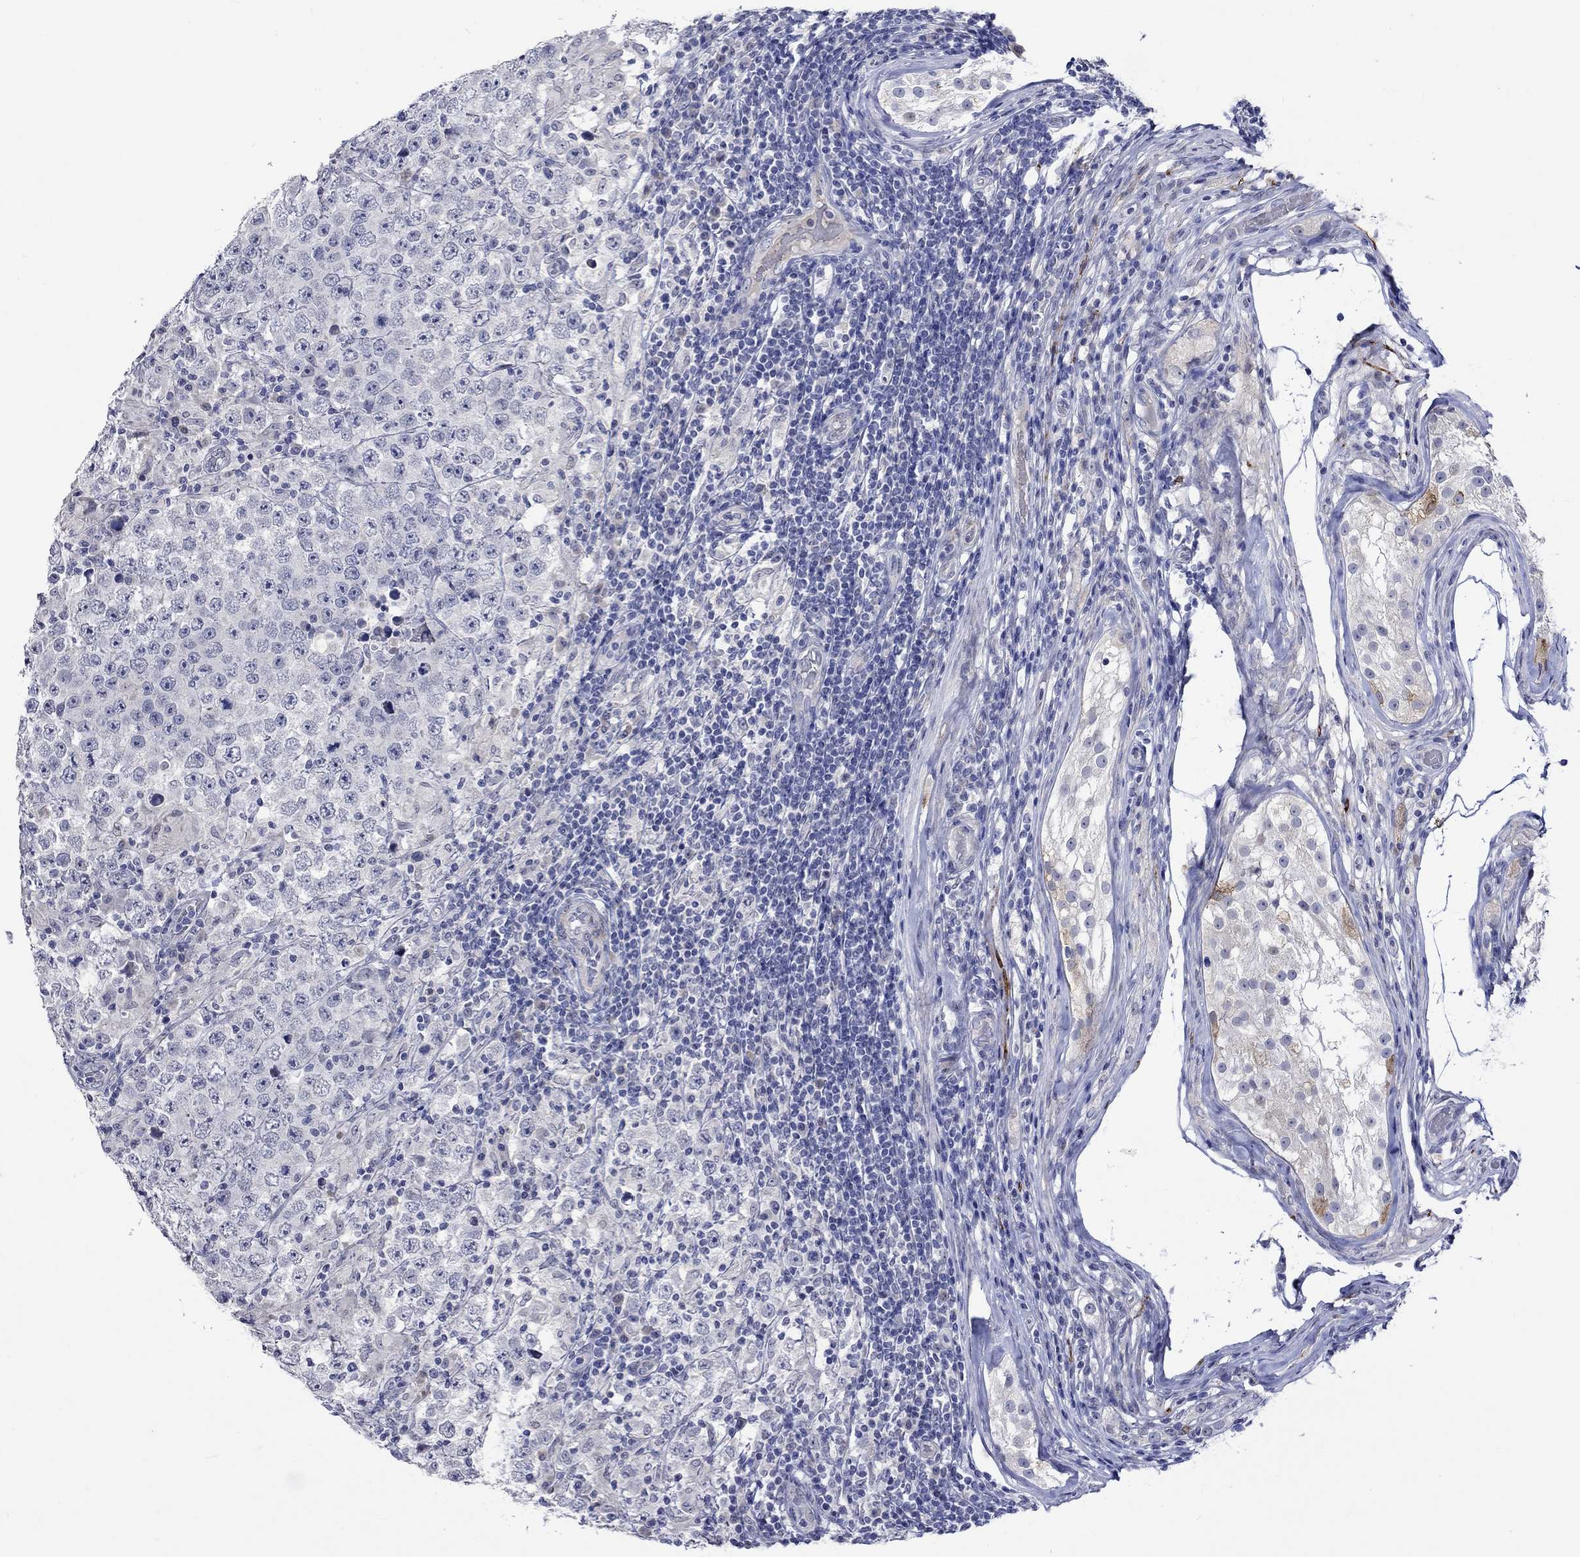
{"staining": {"intensity": "negative", "quantity": "none", "location": "none"}, "tissue": "testis cancer", "cell_type": "Tumor cells", "image_type": "cancer", "snomed": [{"axis": "morphology", "description": "Seminoma, NOS"}, {"axis": "morphology", "description": "Carcinoma, Embryonal, NOS"}, {"axis": "topography", "description": "Testis"}], "caption": "High power microscopy micrograph of an immunohistochemistry photomicrograph of seminoma (testis), revealing no significant expression in tumor cells. The staining is performed using DAB (3,3'-diaminobenzidine) brown chromogen with nuclei counter-stained in using hematoxylin.", "gene": "CRYAB", "patient": {"sex": "male", "age": 41}}